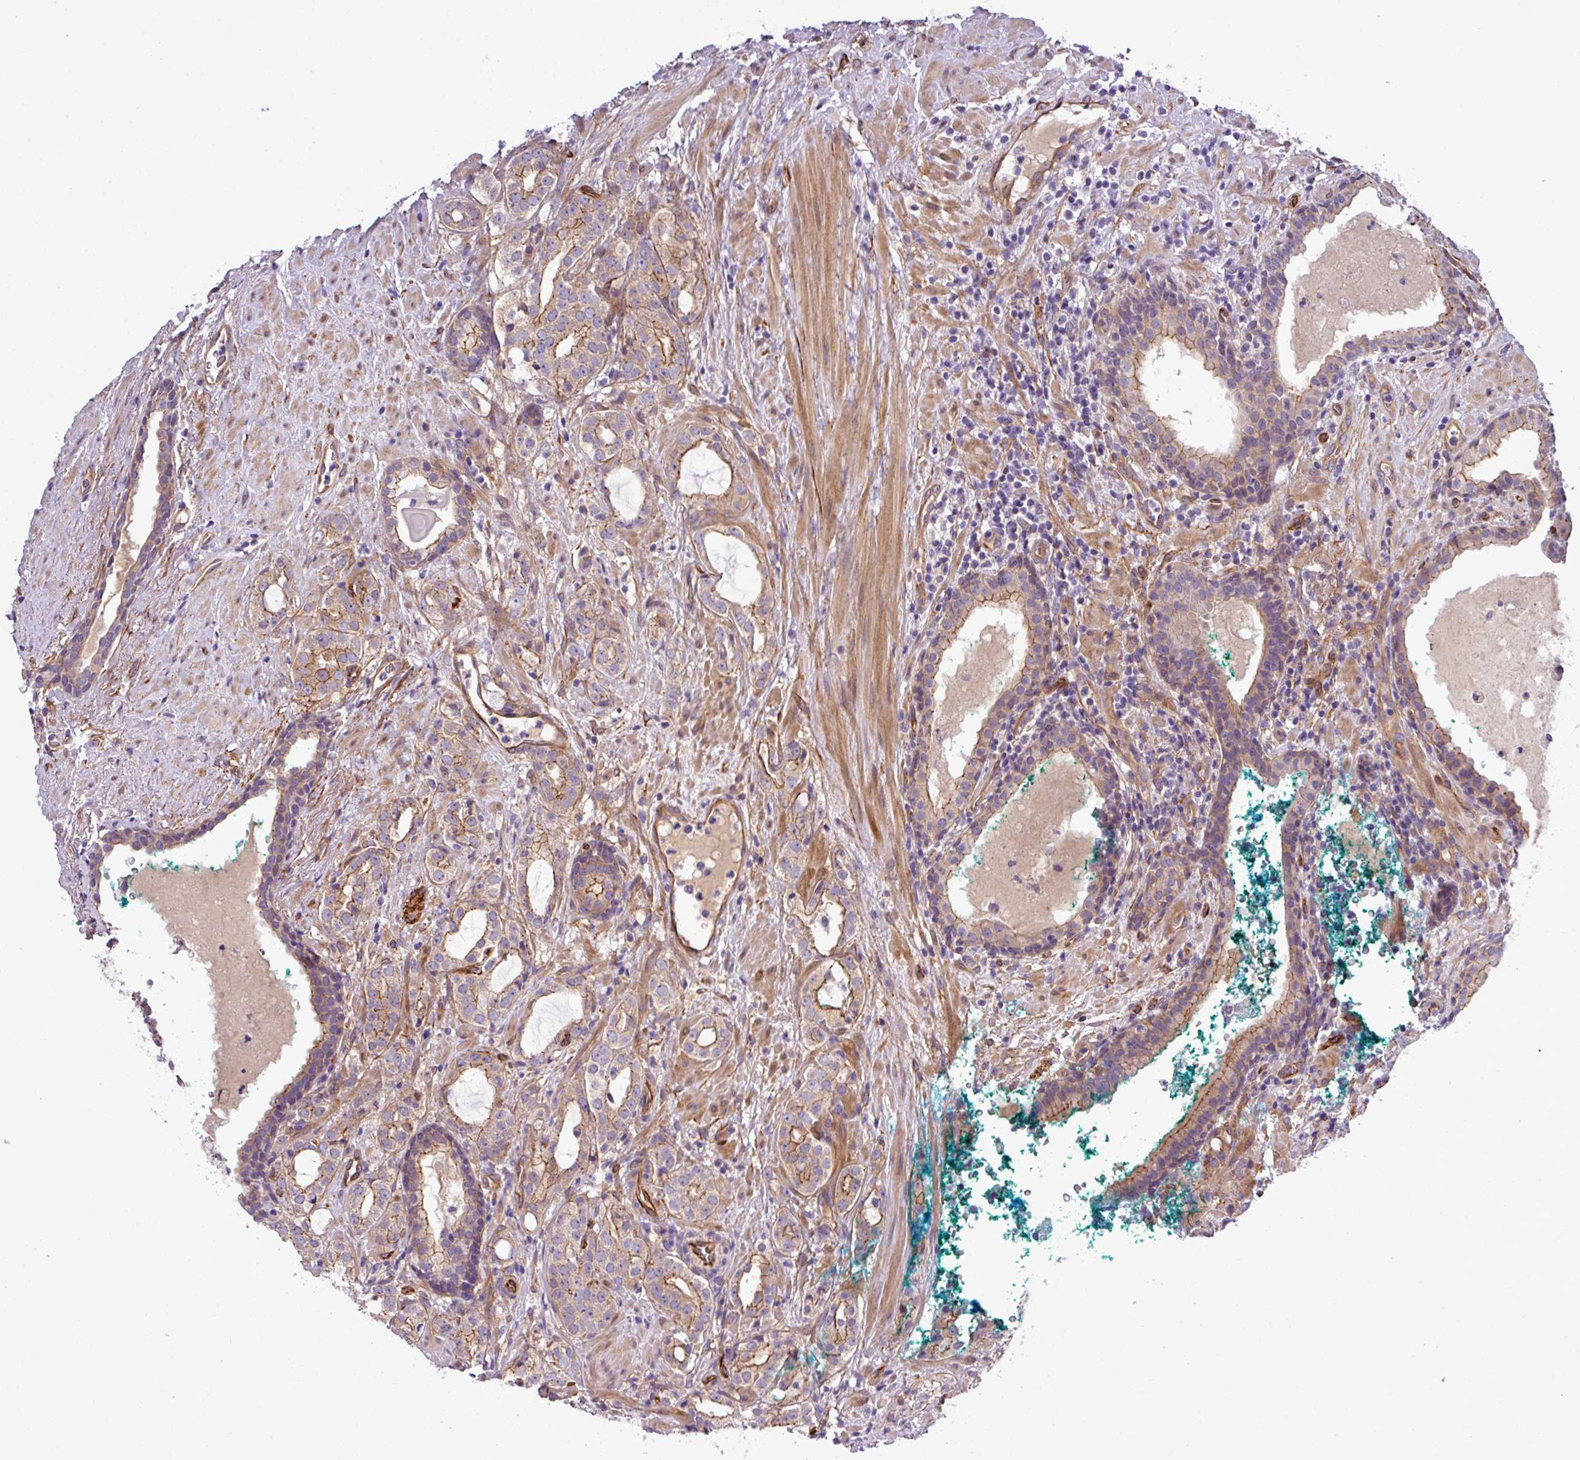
{"staining": {"intensity": "moderate", "quantity": "25%-75%", "location": "cytoplasmic/membranous"}, "tissue": "prostate cancer", "cell_type": "Tumor cells", "image_type": "cancer", "snomed": [{"axis": "morphology", "description": "Adenocarcinoma, High grade"}, {"axis": "topography", "description": "Prostate"}], "caption": "Immunohistochemistry photomicrograph of human adenocarcinoma (high-grade) (prostate) stained for a protein (brown), which shows medium levels of moderate cytoplasmic/membranous expression in about 25%-75% of tumor cells.", "gene": "PARD6A", "patient": {"sex": "male", "age": 64}}